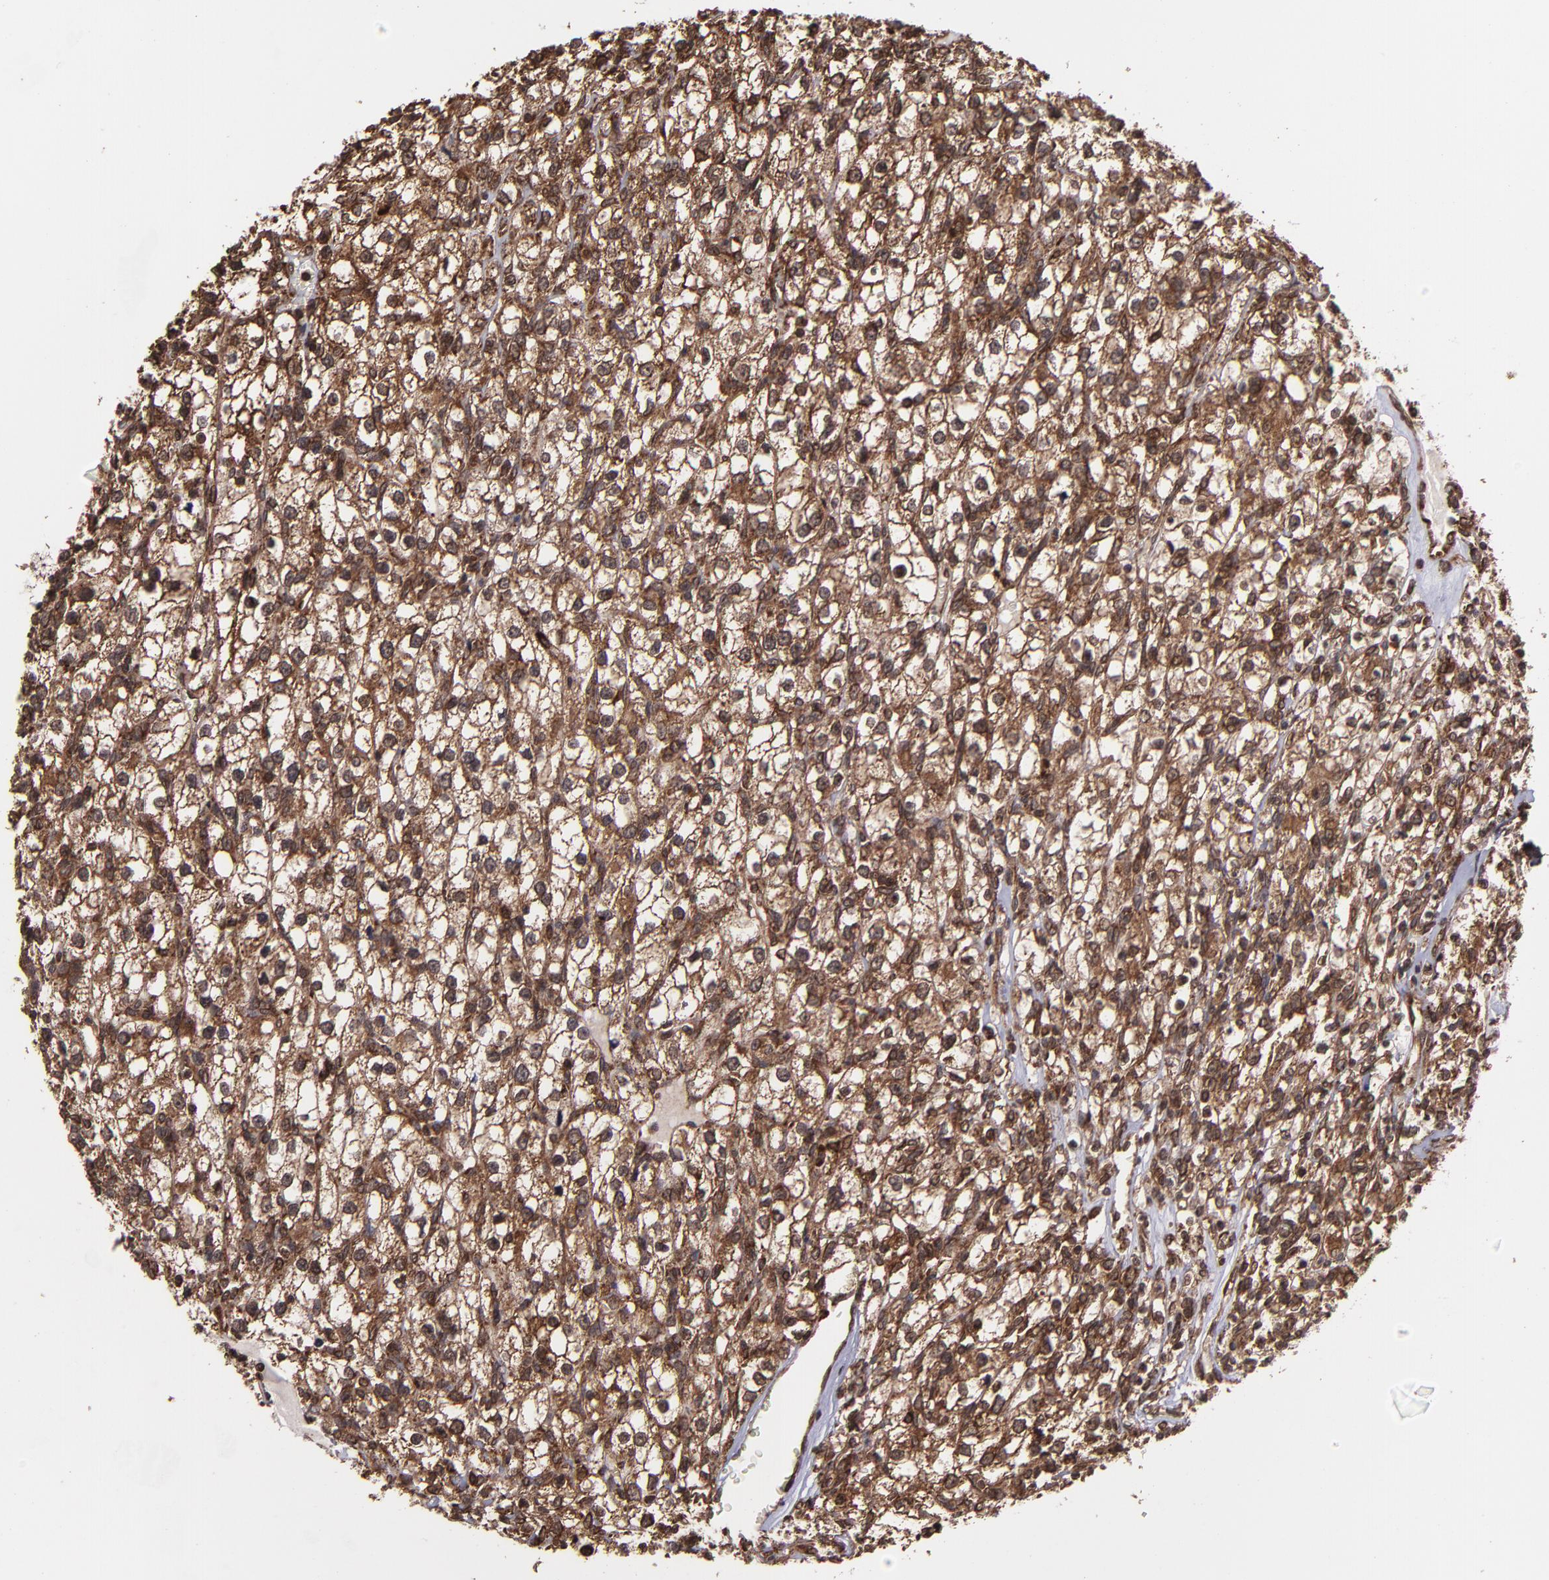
{"staining": {"intensity": "strong", "quantity": ">75%", "location": "cytoplasmic/membranous,nuclear"}, "tissue": "renal cancer", "cell_type": "Tumor cells", "image_type": "cancer", "snomed": [{"axis": "morphology", "description": "Adenocarcinoma, NOS"}, {"axis": "topography", "description": "Kidney"}], "caption": "Immunohistochemical staining of human adenocarcinoma (renal) exhibits high levels of strong cytoplasmic/membranous and nuclear staining in about >75% of tumor cells.", "gene": "EIF4ENIF1", "patient": {"sex": "female", "age": 62}}